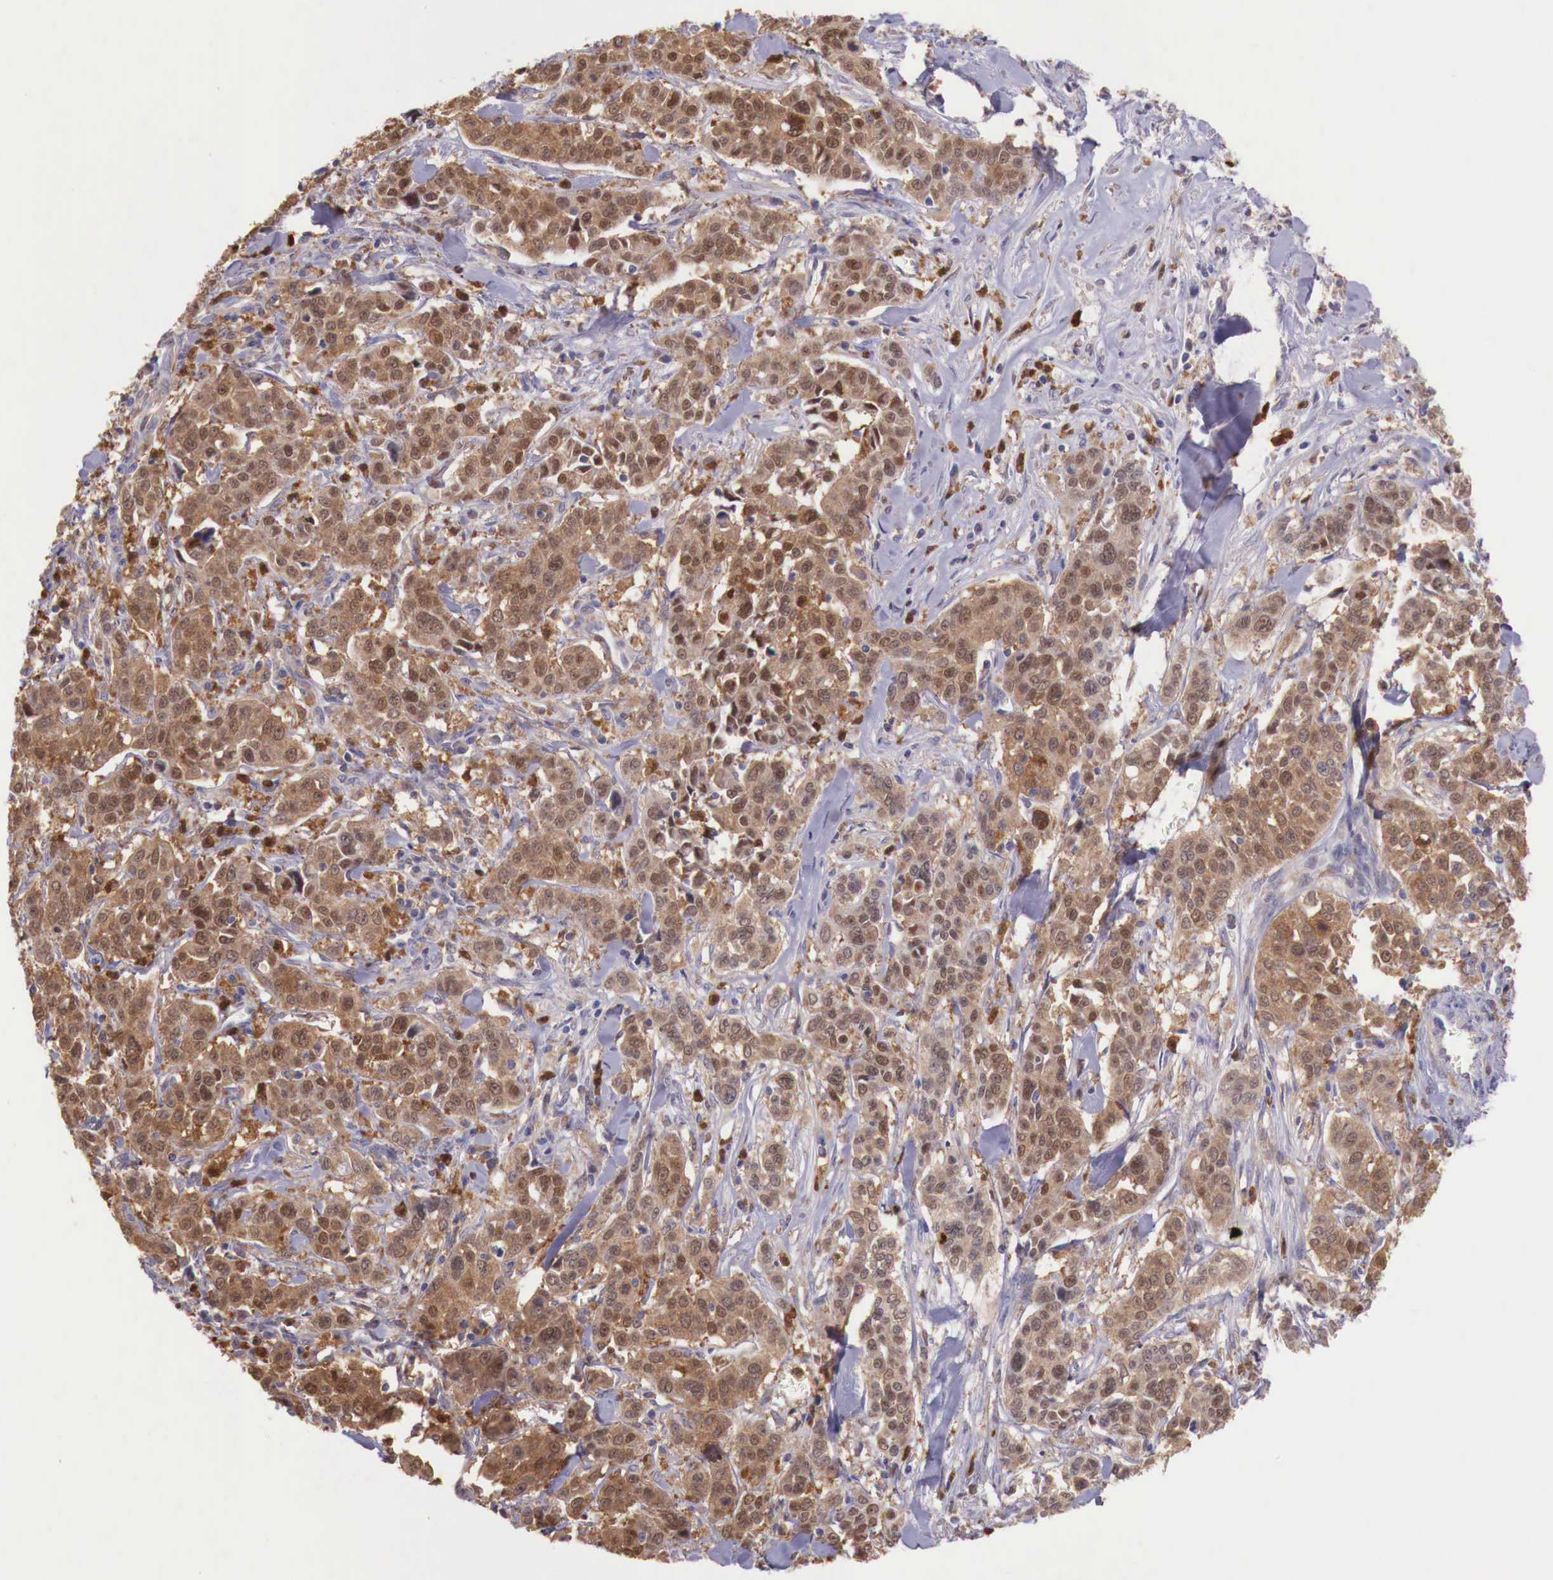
{"staining": {"intensity": "moderate", "quantity": ">75%", "location": "cytoplasmic/membranous"}, "tissue": "pancreatic cancer", "cell_type": "Tumor cells", "image_type": "cancer", "snomed": [{"axis": "morphology", "description": "Adenocarcinoma, NOS"}, {"axis": "topography", "description": "Pancreas"}], "caption": "There is medium levels of moderate cytoplasmic/membranous staining in tumor cells of pancreatic cancer, as demonstrated by immunohistochemical staining (brown color).", "gene": "GAB2", "patient": {"sex": "female", "age": 52}}